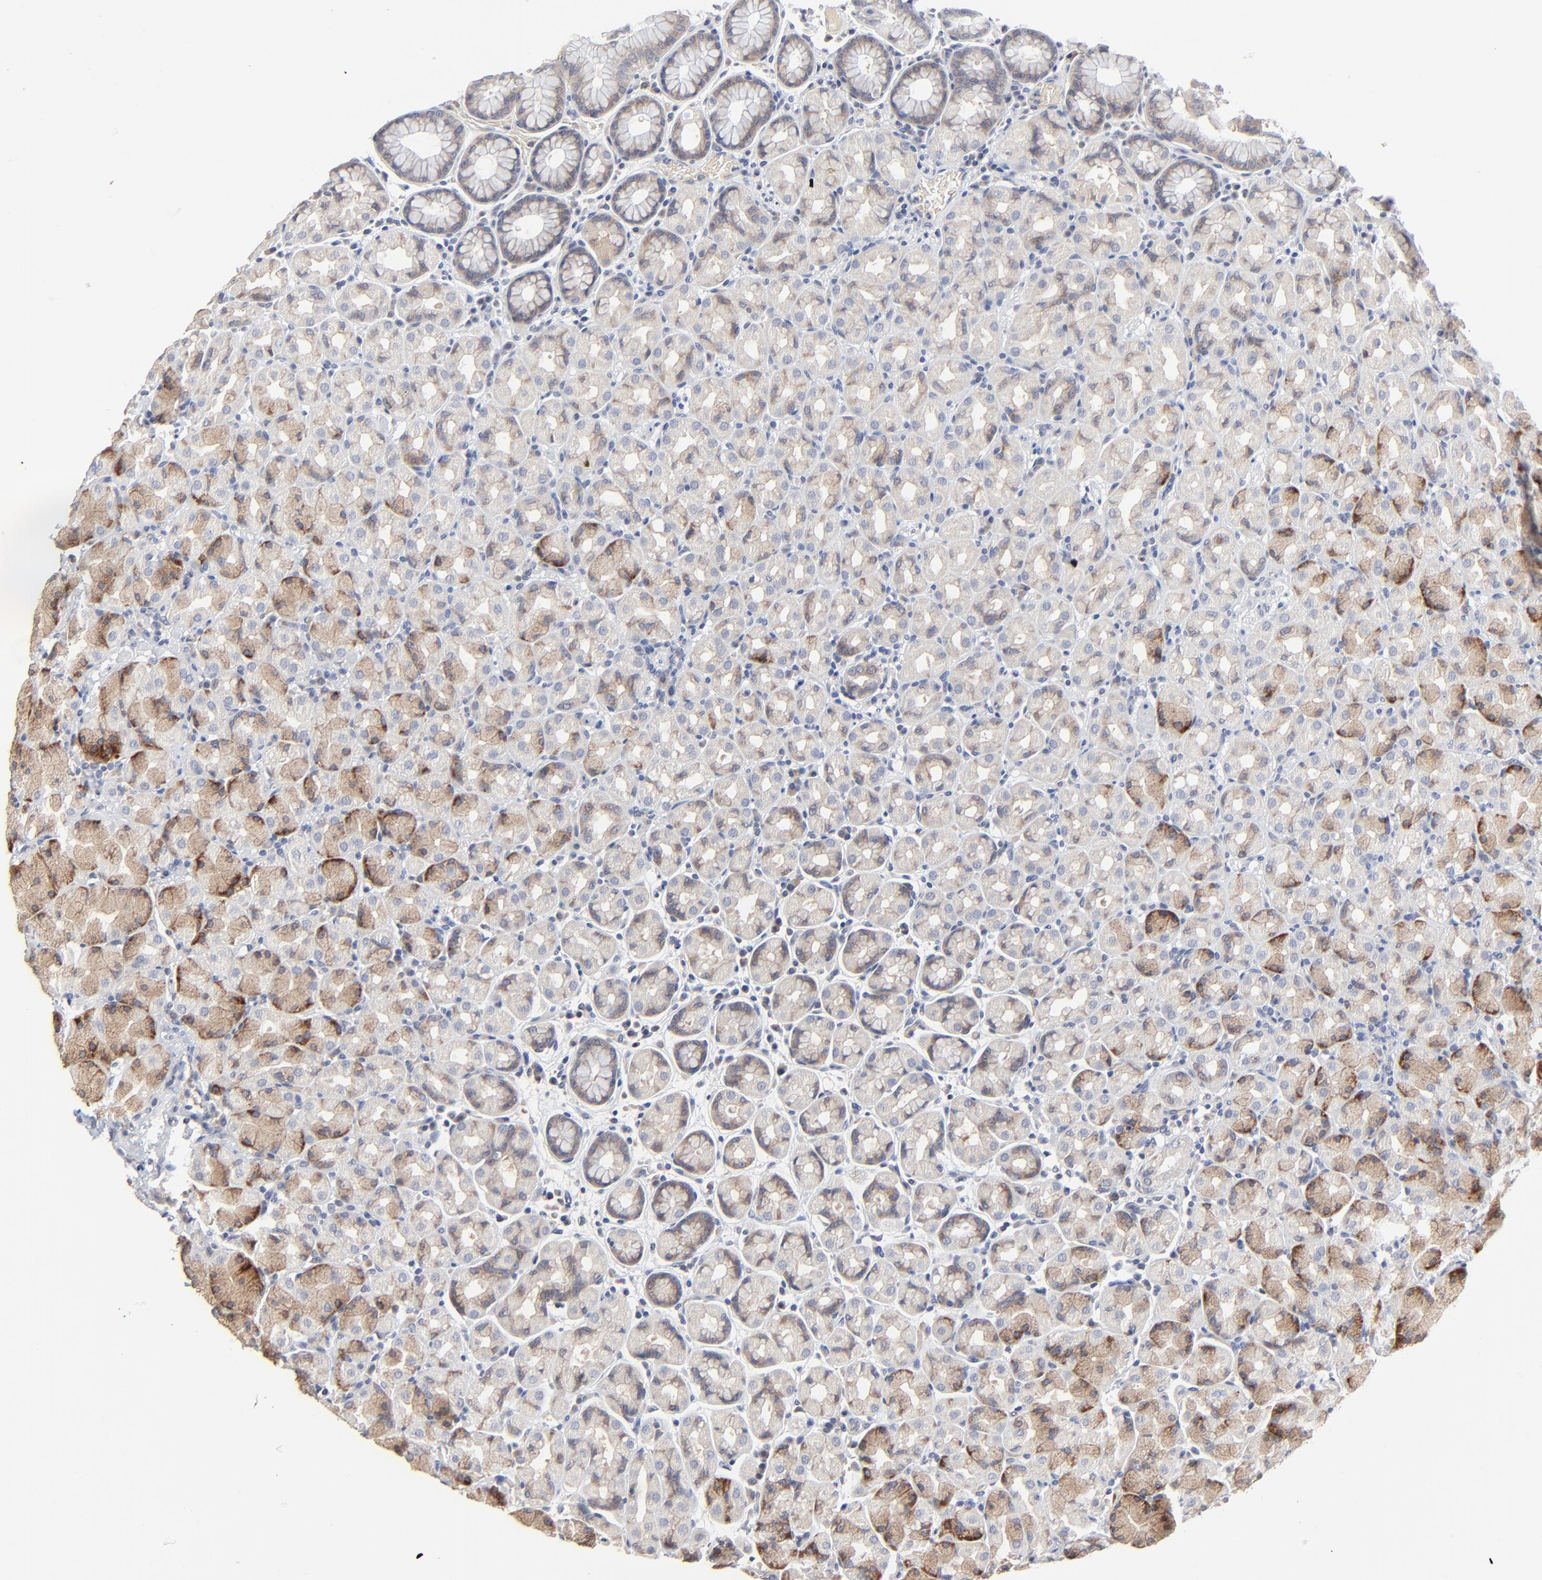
{"staining": {"intensity": "moderate", "quantity": ">75%", "location": "cytoplasmic/membranous"}, "tissue": "stomach", "cell_type": "Glandular cells", "image_type": "normal", "snomed": [{"axis": "morphology", "description": "Normal tissue, NOS"}, {"axis": "topography", "description": "Stomach, lower"}], "caption": "Stomach stained with DAB IHC demonstrates medium levels of moderate cytoplasmic/membranous positivity in about >75% of glandular cells.", "gene": "FANCB", "patient": {"sex": "male", "age": 56}}